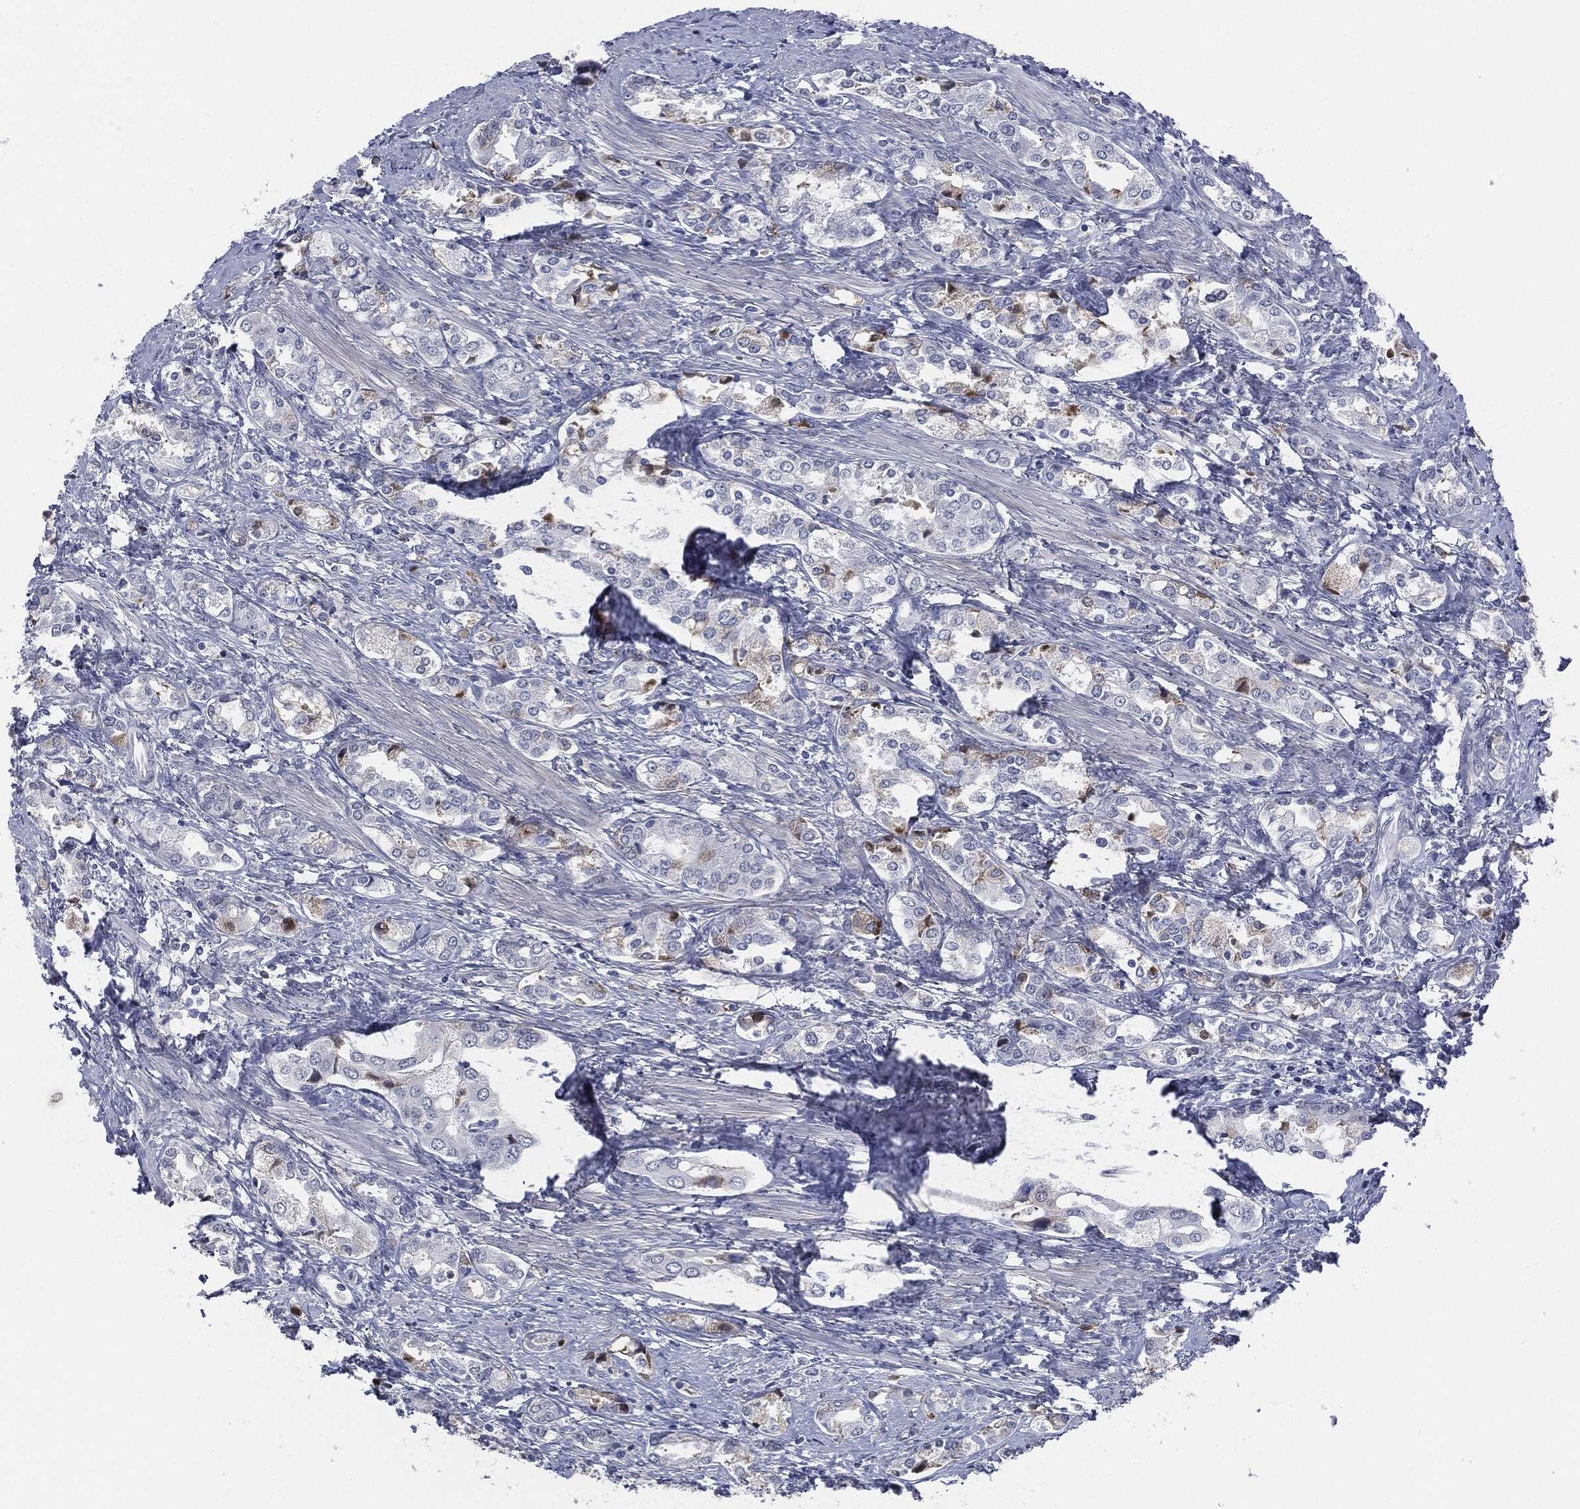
{"staining": {"intensity": "negative", "quantity": "none", "location": "none"}, "tissue": "prostate cancer", "cell_type": "Tumor cells", "image_type": "cancer", "snomed": [{"axis": "morphology", "description": "Adenocarcinoma, NOS"}, {"axis": "topography", "description": "Prostate and seminal vesicle, NOS"}, {"axis": "topography", "description": "Prostate"}], "caption": "This micrograph is of prostate cancer stained with immunohistochemistry to label a protein in brown with the nuclei are counter-stained blue. There is no expression in tumor cells.", "gene": "SIGLEC7", "patient": {"sex": "male", "age": 62}}